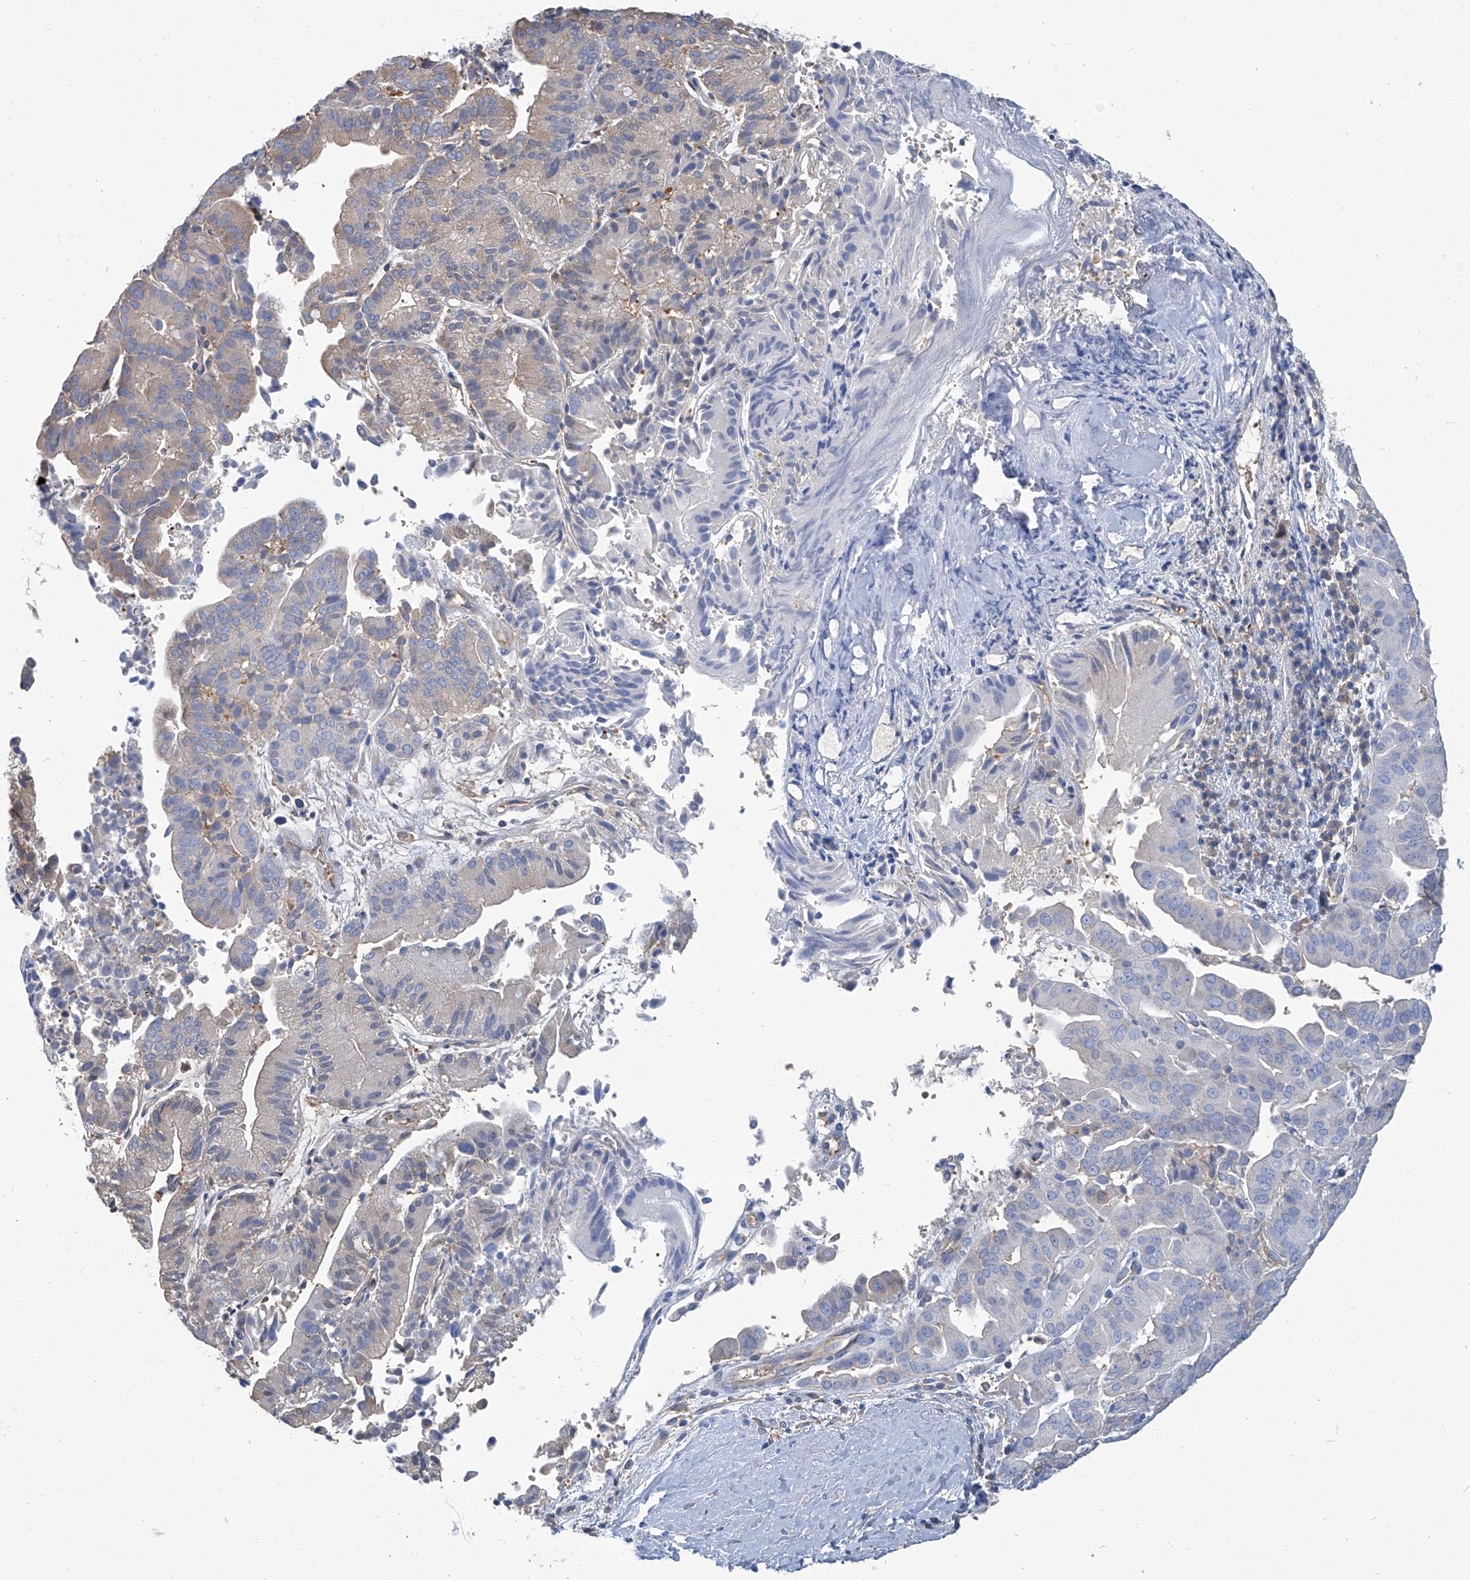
{"staining": {"intensity": "weak", "quantity": "<25%", "location": "cytoplasmic/membranous"}, "tissue": "liver cancer", "cell_type": "Tumor cells", "image_type": "cancer", "snomed": [{"axis": "morphology", "description": "Cholangiocarcinoma"}, {"axis": "topography", "description": "Liver"}], "caption": "High magnification brightfield microscopy of liver cancer stained with DAB (3,3'-diaminobenzidine) (brown) and counterstained with hematoxylin (blue): tumor cells show no significant expression.", "gene": "PFKL", "patient": {"sex": "female", "age": 75}}